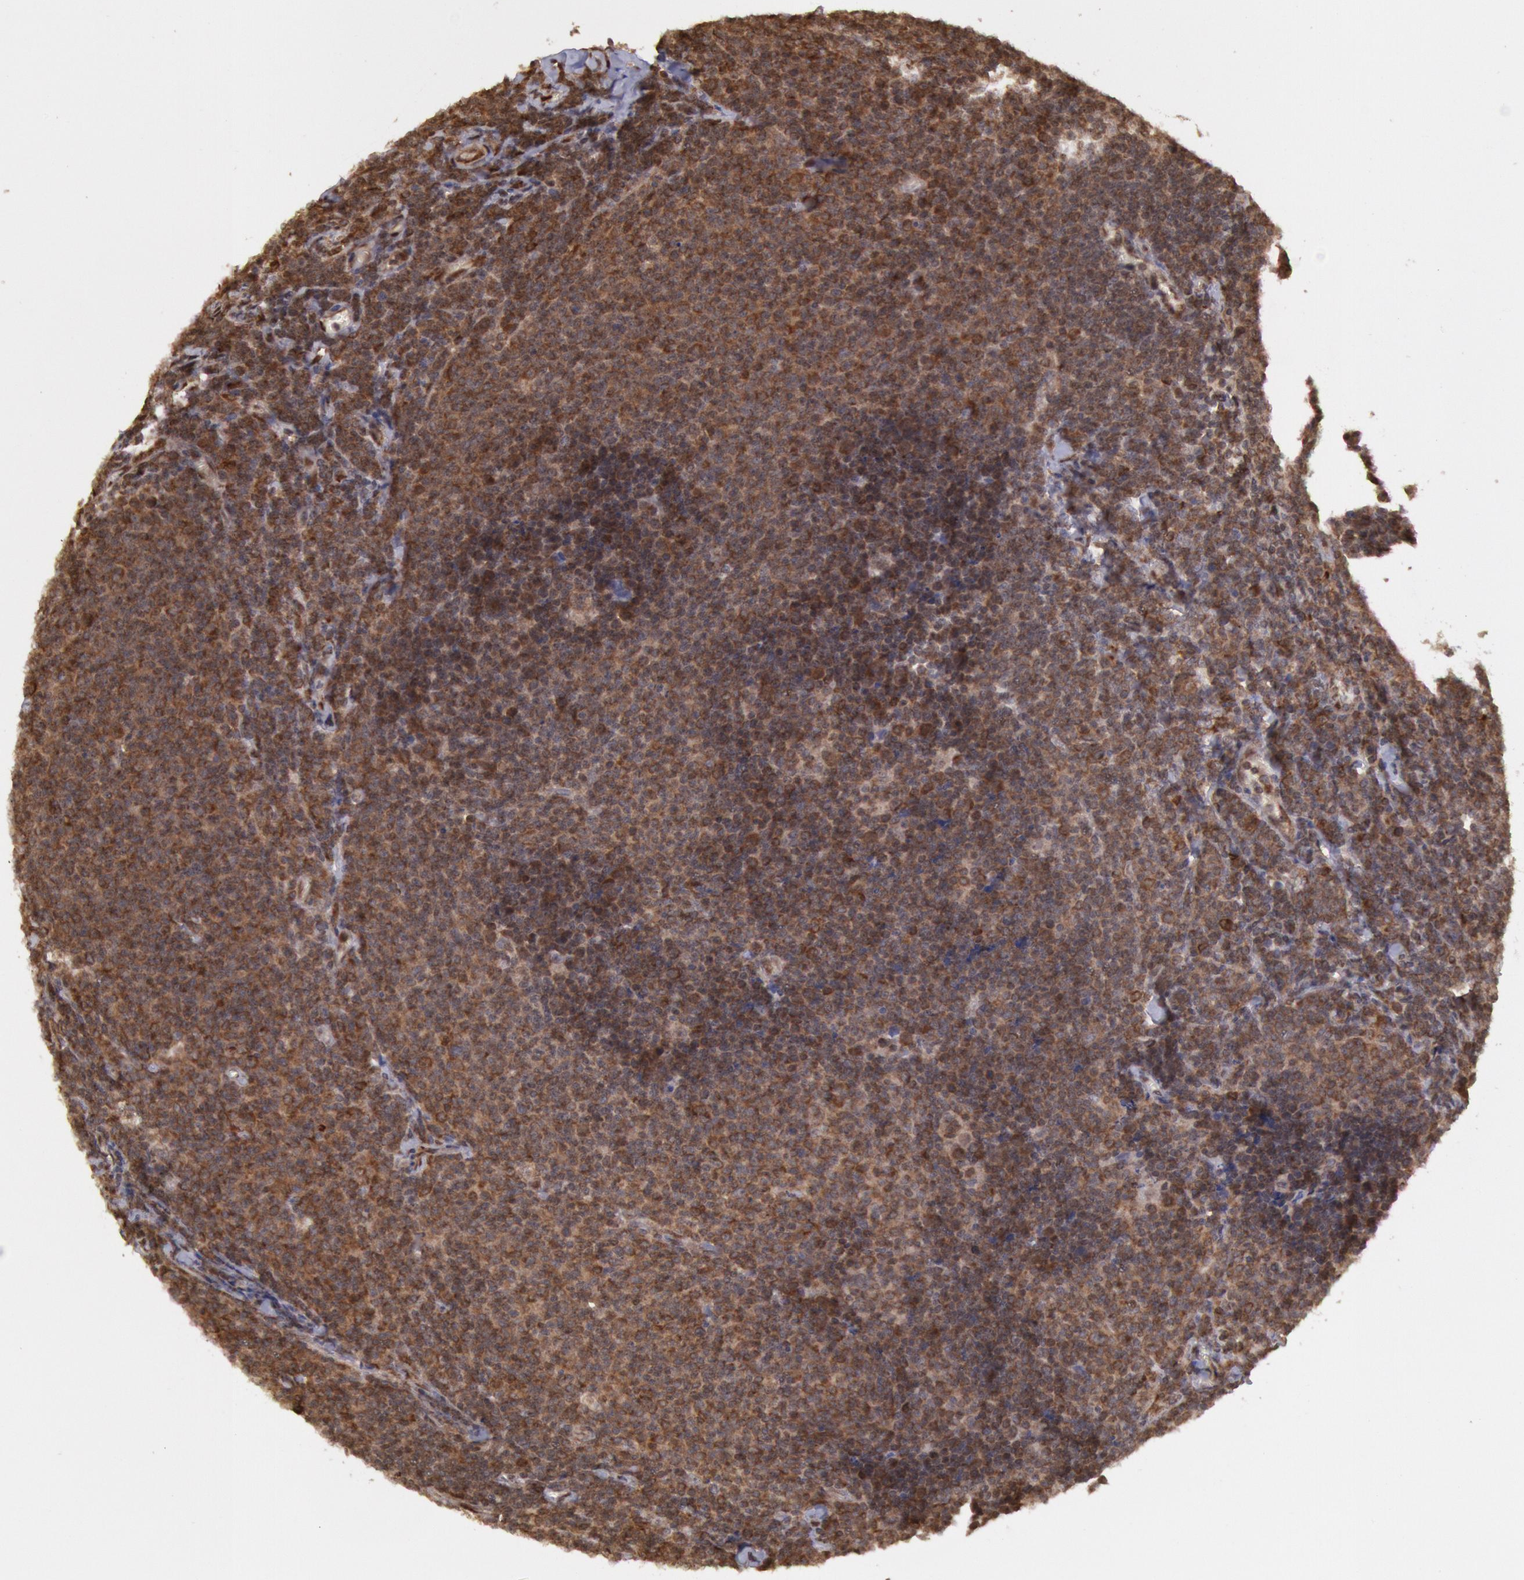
{"staining": {"intensity": "moderate", "quantity": ">75%", "location": "cytoplasmic/membranous"}, "tissue": "lymphoma", "cell_type": "Tumor cells", "image_type": "cancer", "snomed": [{"axis": "morphology", "description": "Malignant lymphoma, non-Hodgkin's type, Low grade"}, {"axis": "topography", "description": "Lymph node"}], "caption": "Protein analysis of malignant lymphoma, non-Hodgkin's type (low-grade) tissue shows moderate cytoplasmic/membranous expression in approximately >75% of tumor cells.", "gene": "STX17", "patient": {"sex": "male", "age": 74}}